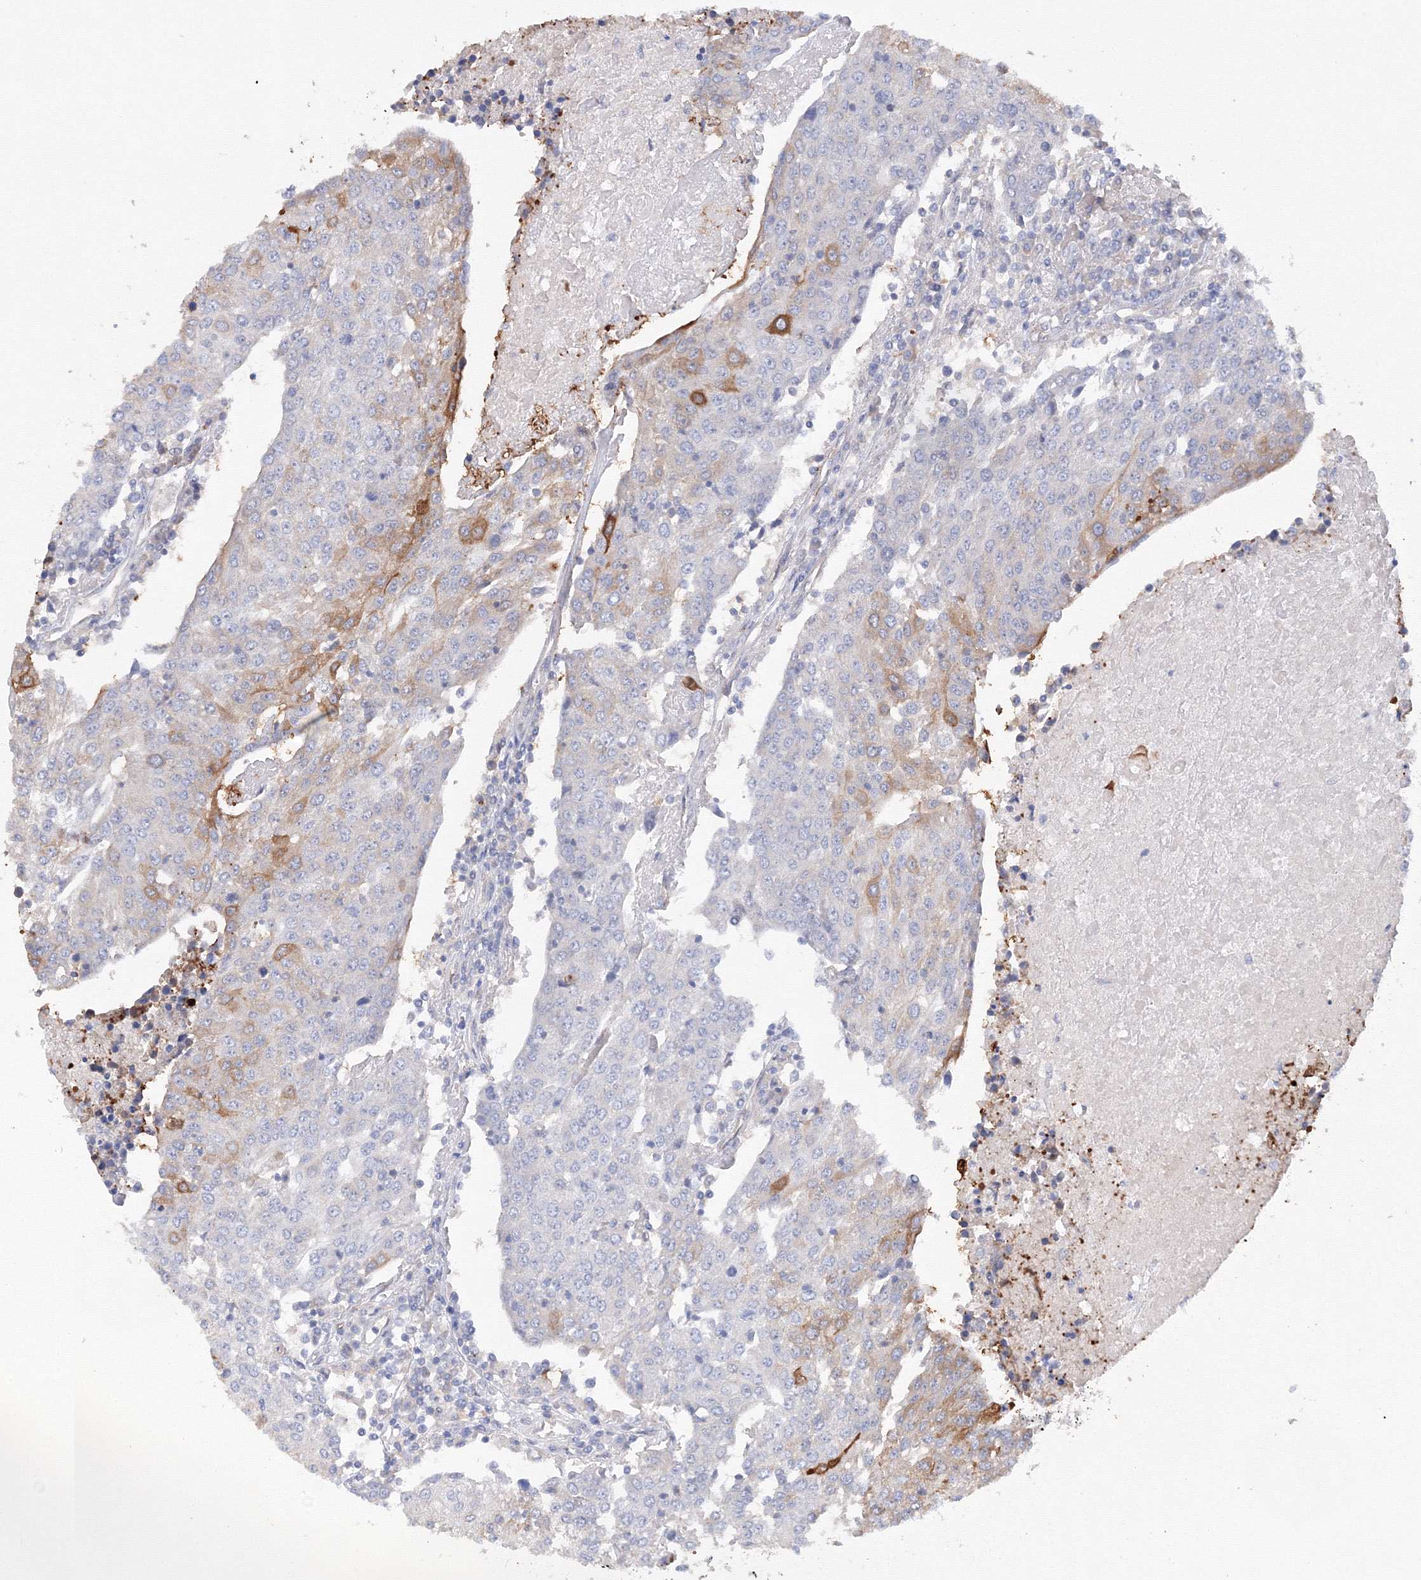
{"staining": {"intensity": "moderate", "quantity": "<25%", "location": "cytoplasmic/membranous"}, "tissue": "urothelial cancer", "cell_type": "Tumor cells", "image_type": "cancer", "snomed": [{"axis": "morphology", "description": "Urothelial carcinoma, High grade"}, {"axis": "topography", "description": "Urinary bladder"}], "caption": "Immunohistochemistry (IHC) of urothelial cancer shows low levels of moderate cytoplasmic/membranous staining in approximately <25% of tumor cells. The protein is shown in brown color, while the nuclei are stained blue.", "gene": "DIS3L2", "patient": {"sex": "female", "age": 85}}